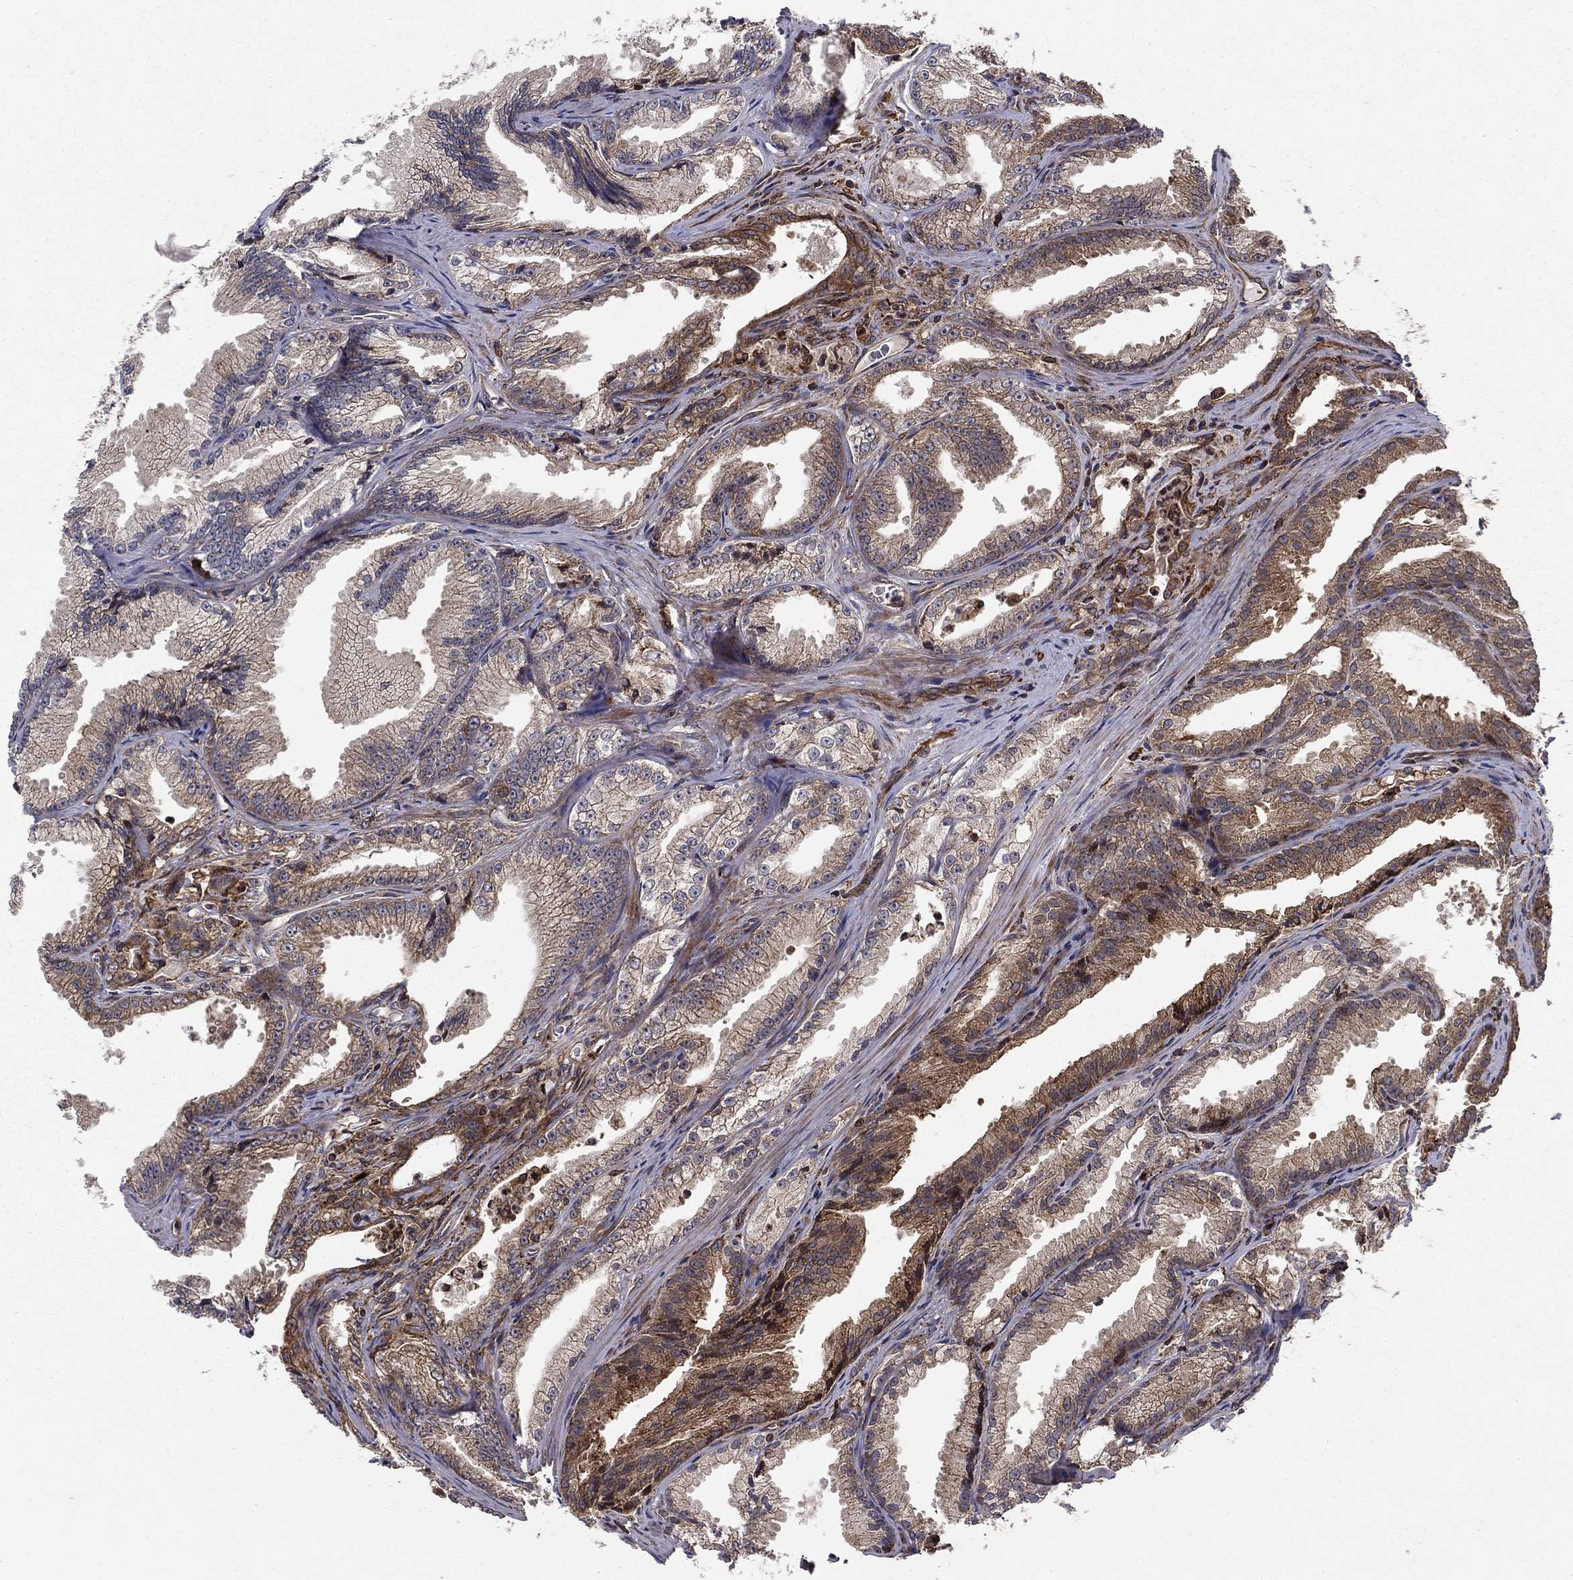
{"staining": {"intensity": "moderate", "quantity": "<25%", "location": "cytoplasmic/membranous"}, "tissue": "prostate cancer", "cell_type": "Tumor cells", "image_type": "cancer", "snomed": [{"axis": "morphology", "description": "Adenocarcinoma, NOS"}, {"axis": "morphology", "description": "Adenocarcinoma, High grade"}, {"axis": "topography", "description": "Prostate"}], "caption": "About <25% of tumor cells in human prostate cancer show moderate cytoplasmic/membranous protein positivity as visualized by brown immunohistochemical staining.", "gene": "BABAM2", "patient": {"sex": "male", "age": 70}}